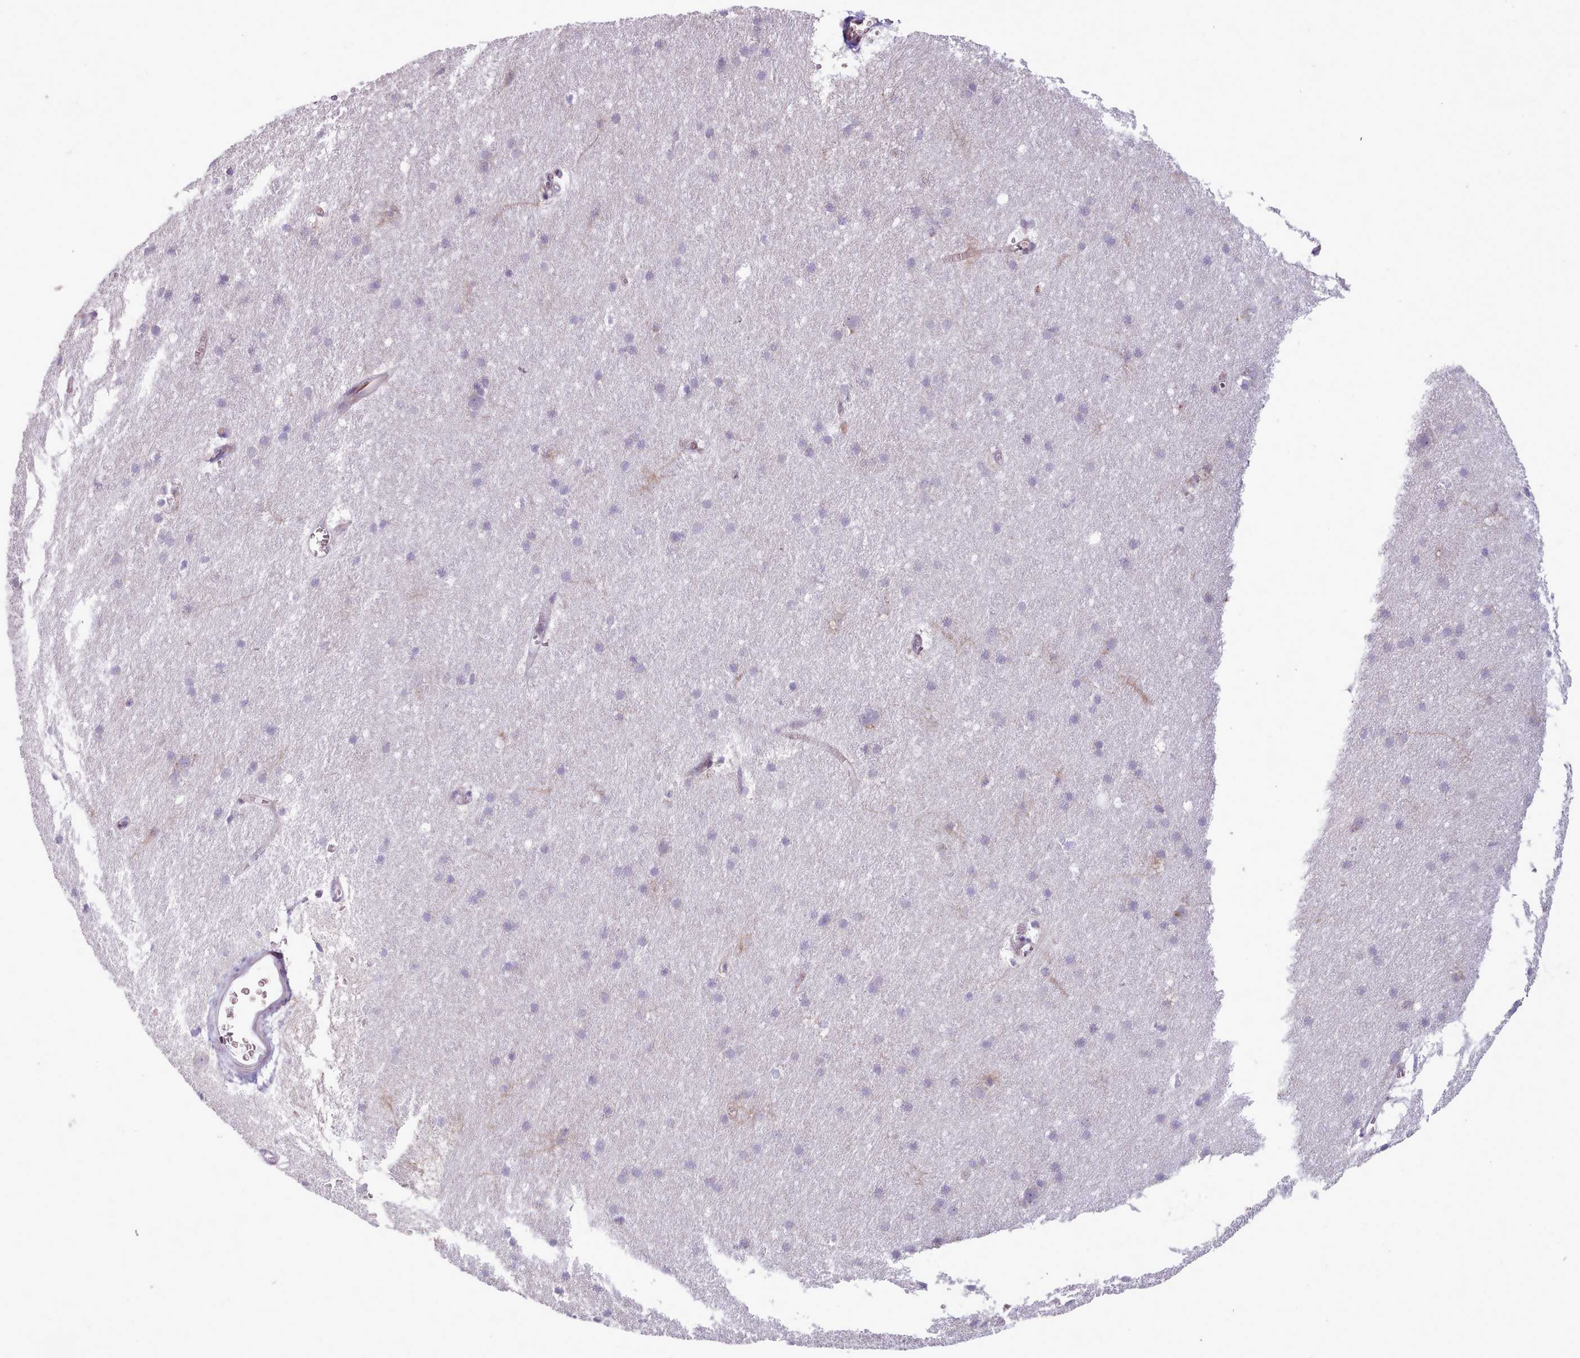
{"staining": {"intensity": "negative", "quantity": "none", "location": "none"}, "tissue": "cerebral cortex", "cell_type": "Endothelial cells", "image_type": "normal", "snomed": [{"axis": "morphology", "description": "Normal tissue, NOS"}, {"axis": "topography", "description": "Cerebral cortex"}], "caption": "The IHC image has no significant expression in endothelial cells of cerebral cortex. (DAB immunohistochemistry (IHC), high magnification).", "gene": "SLC52A3", "patient": {"sex": "male", "age": 54}}